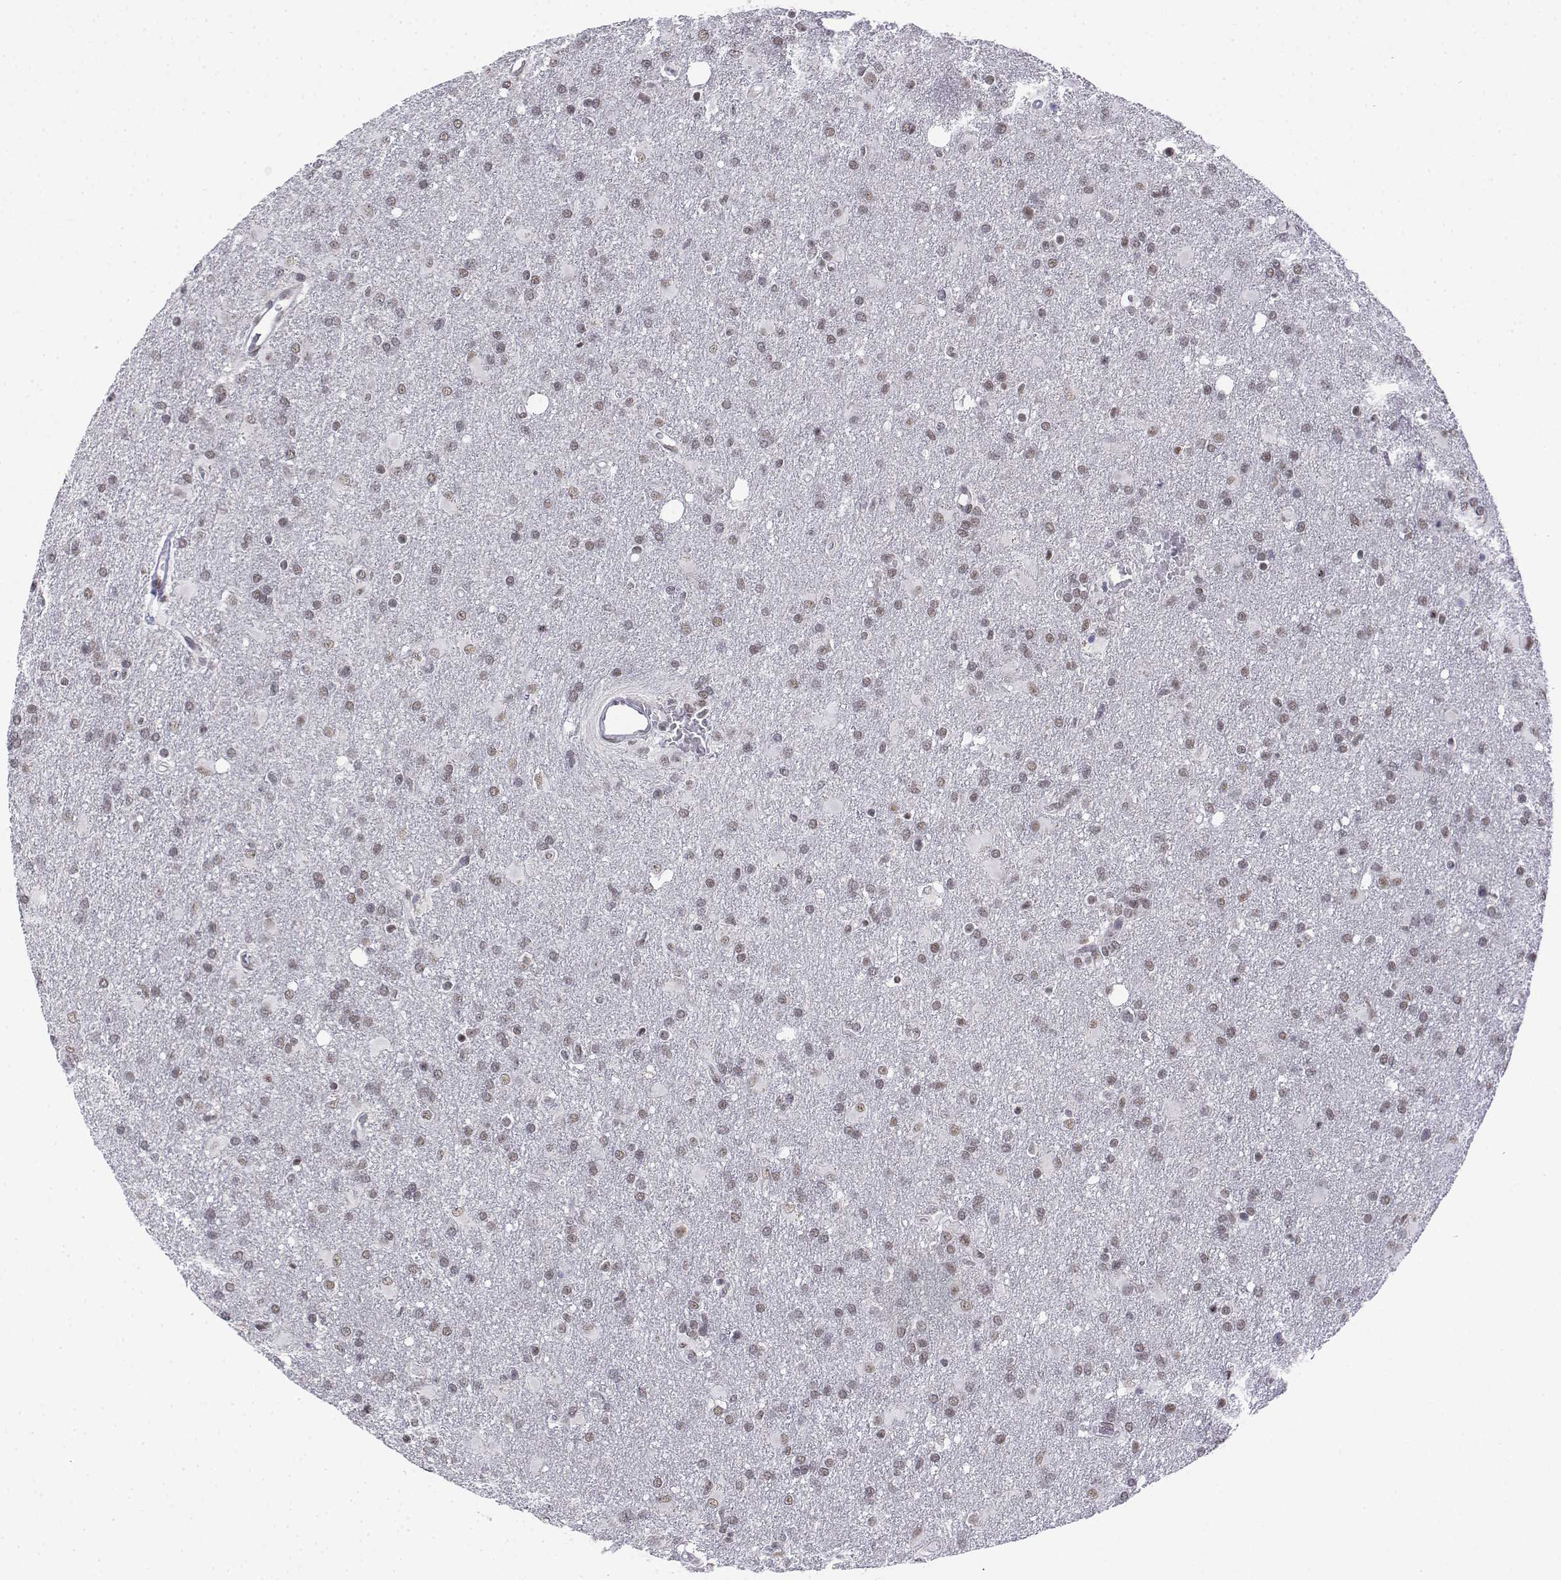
{"staining": {"intensity": "weak", "quantity": ">75%", "location": "nuclear"}, "tissue": "glioma", "cell_type": "Tumor cells", "image_type": "cancer", "snomed": [{"axis": "morphology", "description": "Glioma, malignant, High grade"}, {"axis": "topography", "description": "Brain"}], "caption": "Immunohistochemical staining of high-grade glioma (malignant) shows low levels of weak nuclear staining in approximately >75% of tumor cells. (DAB (3,3'-diaminobenzidine) IHC with brightfield microscopy, high magnification).", "gene": "SETD1A", "patient": {"sex": "male", "age": 68}}